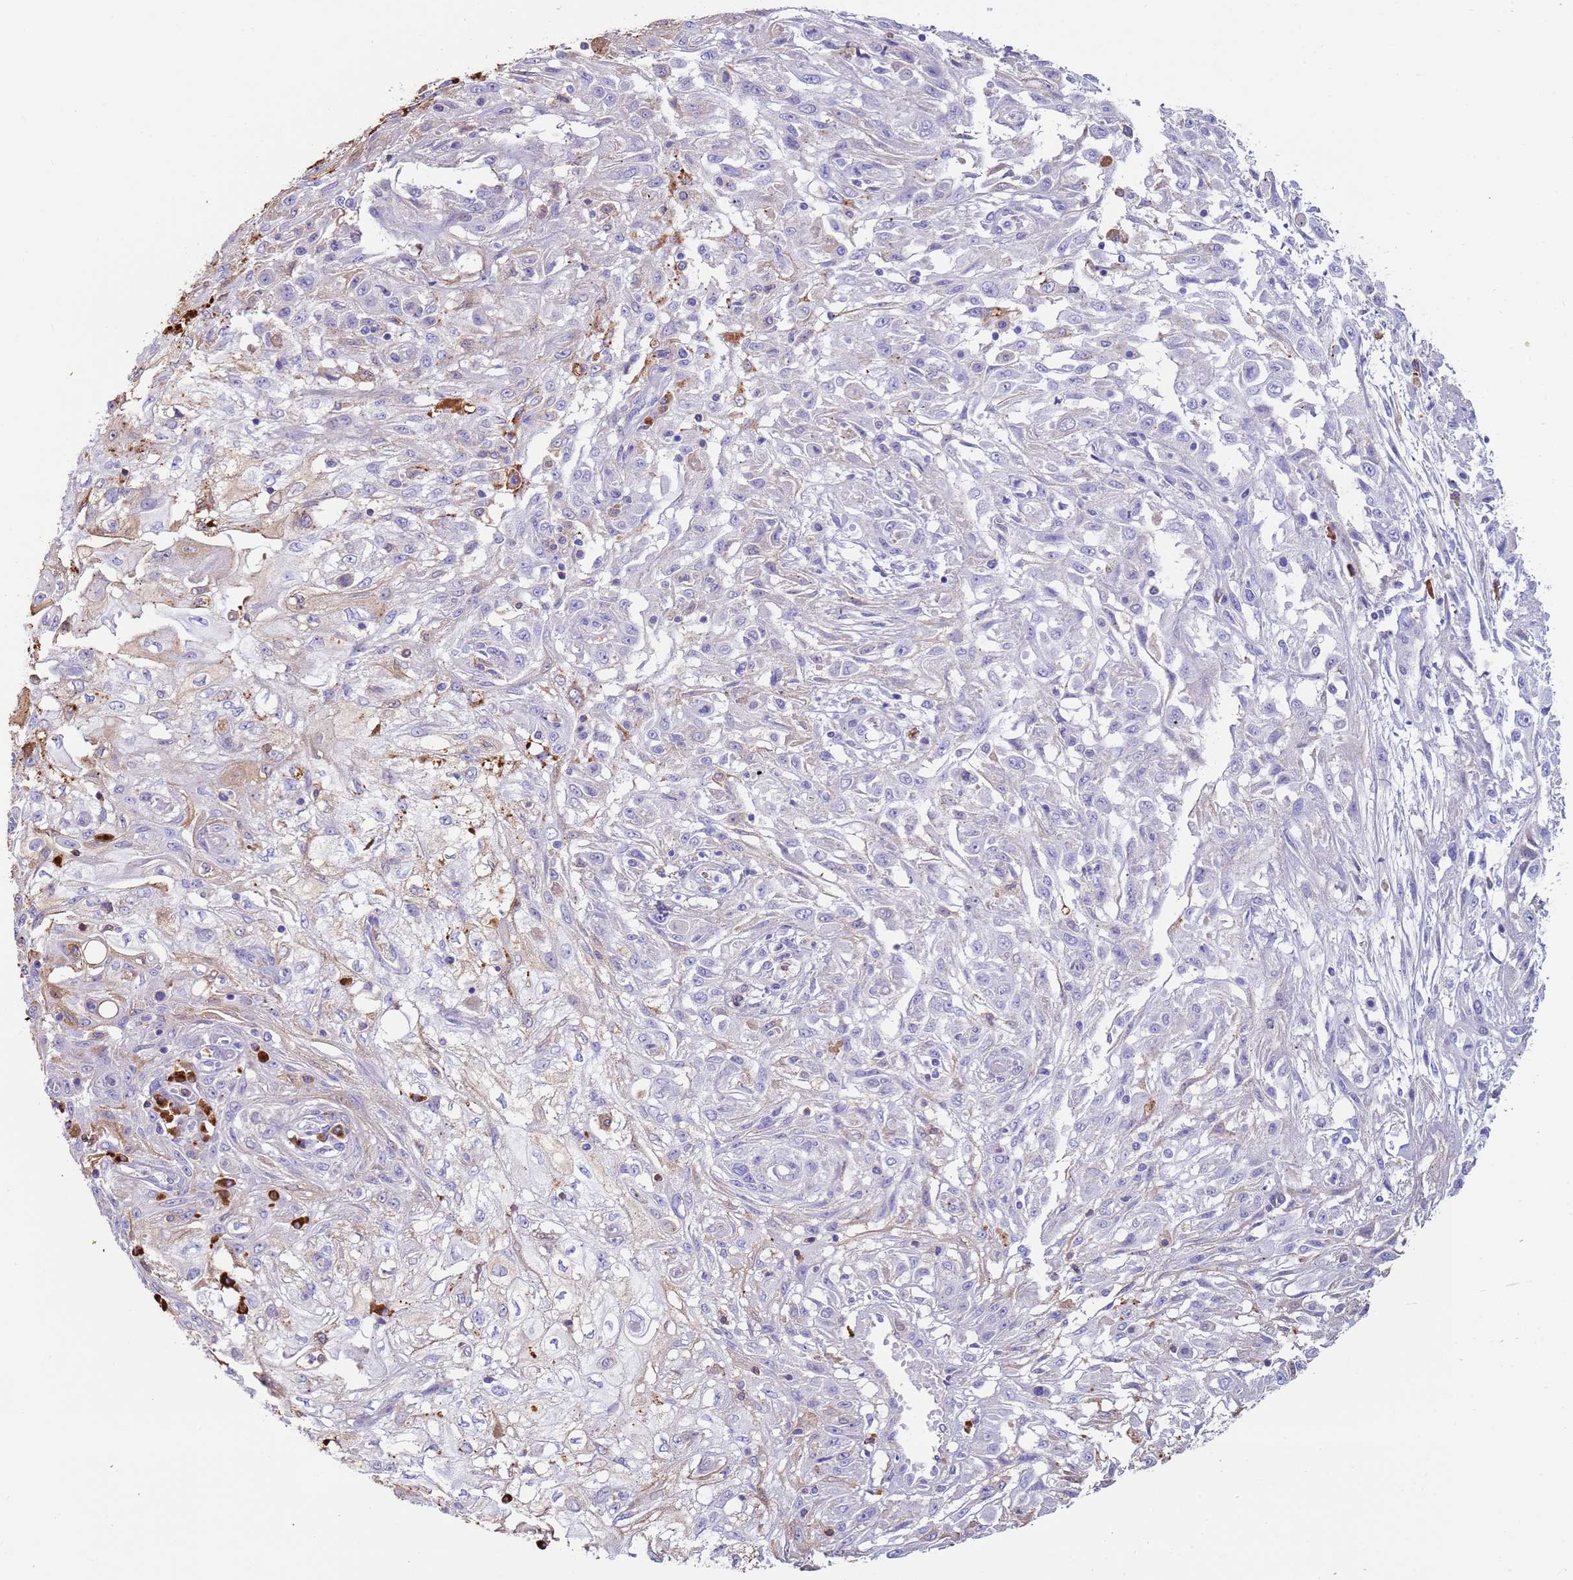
{"staining": {"intensity": "negative", "quantity": "none", "location": "none"}, "tissue": "skin cancer", "cell_type": "Tumor cells", "image_type": "cancer", "snomed": [{"axis": "morphology", "description": "Squamous cell carcinoma, NOS"}, {"axis": "morphology", "description": "Squamous cell carcinoma, metastatic, NOS"}, {"axis": "topography", "description": "Skin"}, {"axis": "topography", "description": "Lymph node"}], "caption": "Skin cancer was stained to show a protein in brown. There is no significant staining in tumor cells. Nuclei are stained in blue.", "gene": "CYSLTR2", "patient": {"sex": "male", "age": 75}}